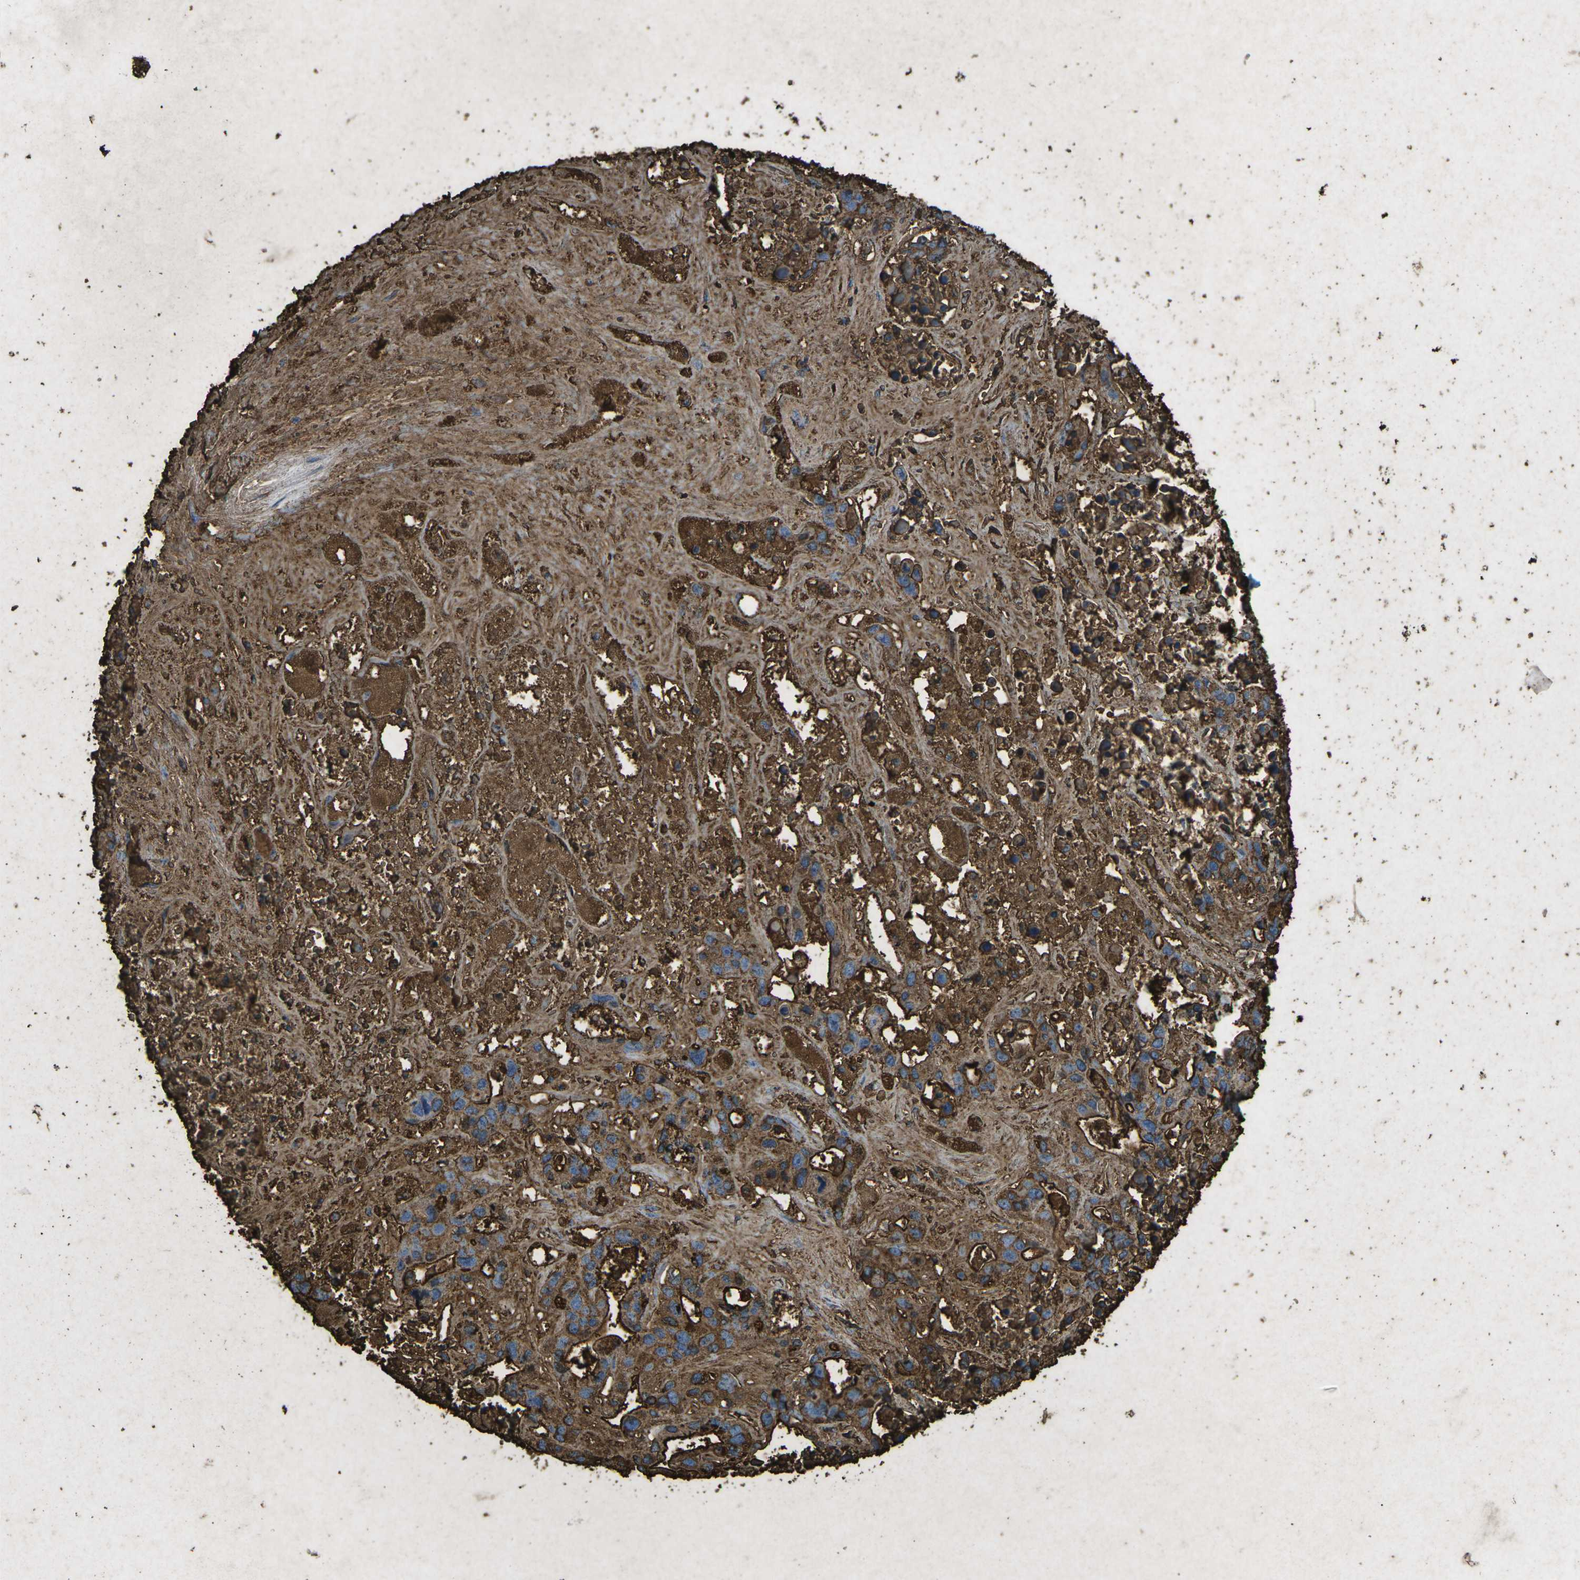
{"staining": {"intensity": "strong", "quantity": ">75%", "location": "cytoplasmic/membranous"}, "tissue": "liver cancer", "cell_type": "Tumor cells", "image_type": "cancer", "snomed": [{"axis": "morphology", "description": "Cholangiocarcinoma"}, {"axis": "topography", "description": "Liver"}], "caption": "The photomicrograph reveals staining of liver cholangiocarcinoma, revealing strong cytoplasmic/membranous protein positivity (brown color) within tumor cells. The protein of interest is stained brown, and the nuclei are stained in blue (DAB (3,3'-diaminobenzidine) IHC with brightfield microscopy, high magnification).", "gene": "CTAGE1", "patient": {"sex": "female", "age": 65}}